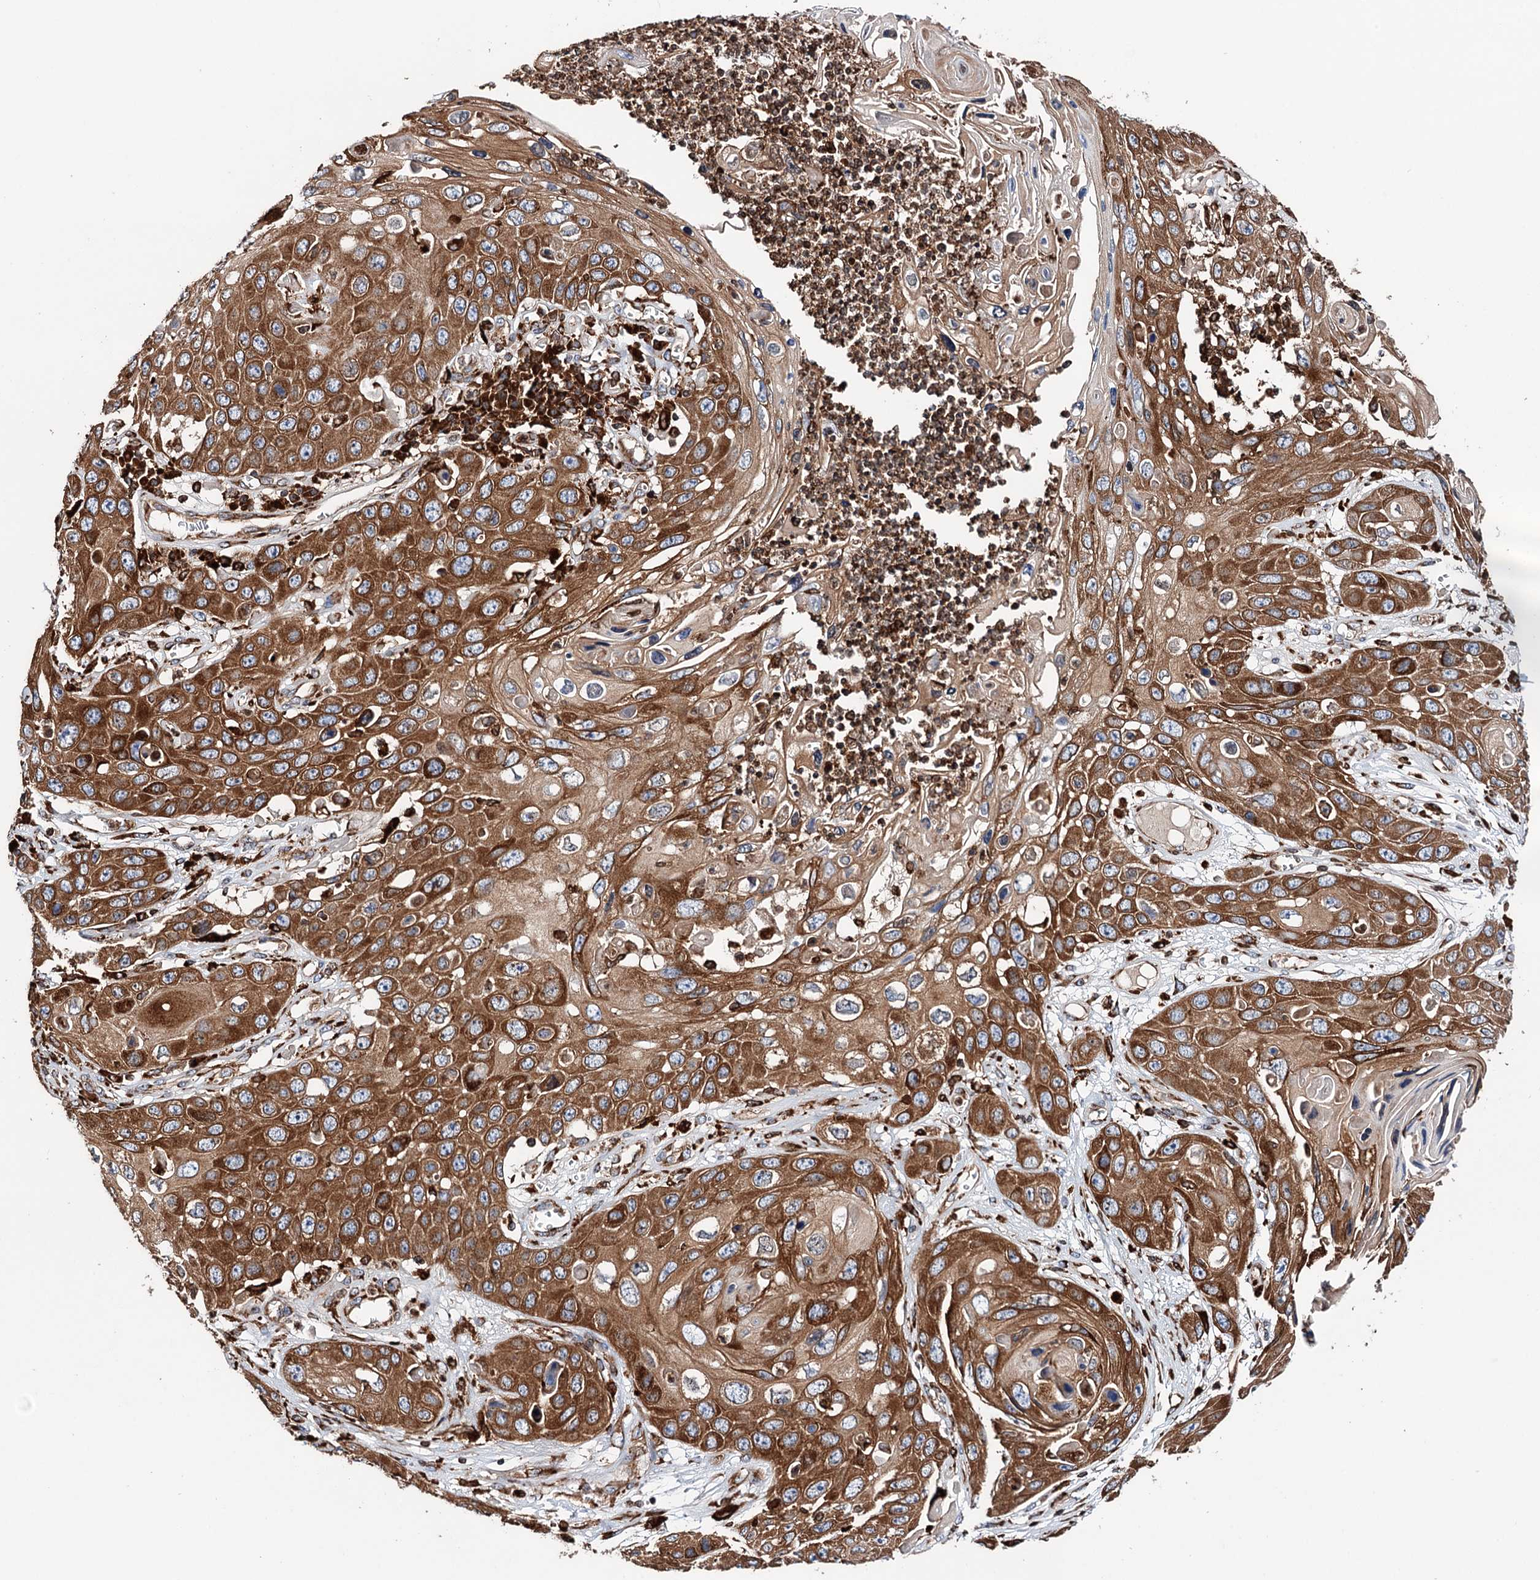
{"staining": {"intensity": "strong", "quantity": ">75%", "location": "cytoplasmic/membranous"}, "tissue": "skin cancer", "cell_type": "Tumor cells", "image_type": "cancer", "snomed": [{"axis": "morphology", "description": "Squamous cell carcinoma, NOS"}, {"axis": "topography", "description": "Skin"}], "caption": "Skin squamous cell carcinoma stained with a protein marker demonstrates strong staining in tumor cells.", "gene": "ERP29", "patient": {"sex": "male", "age": 55}}